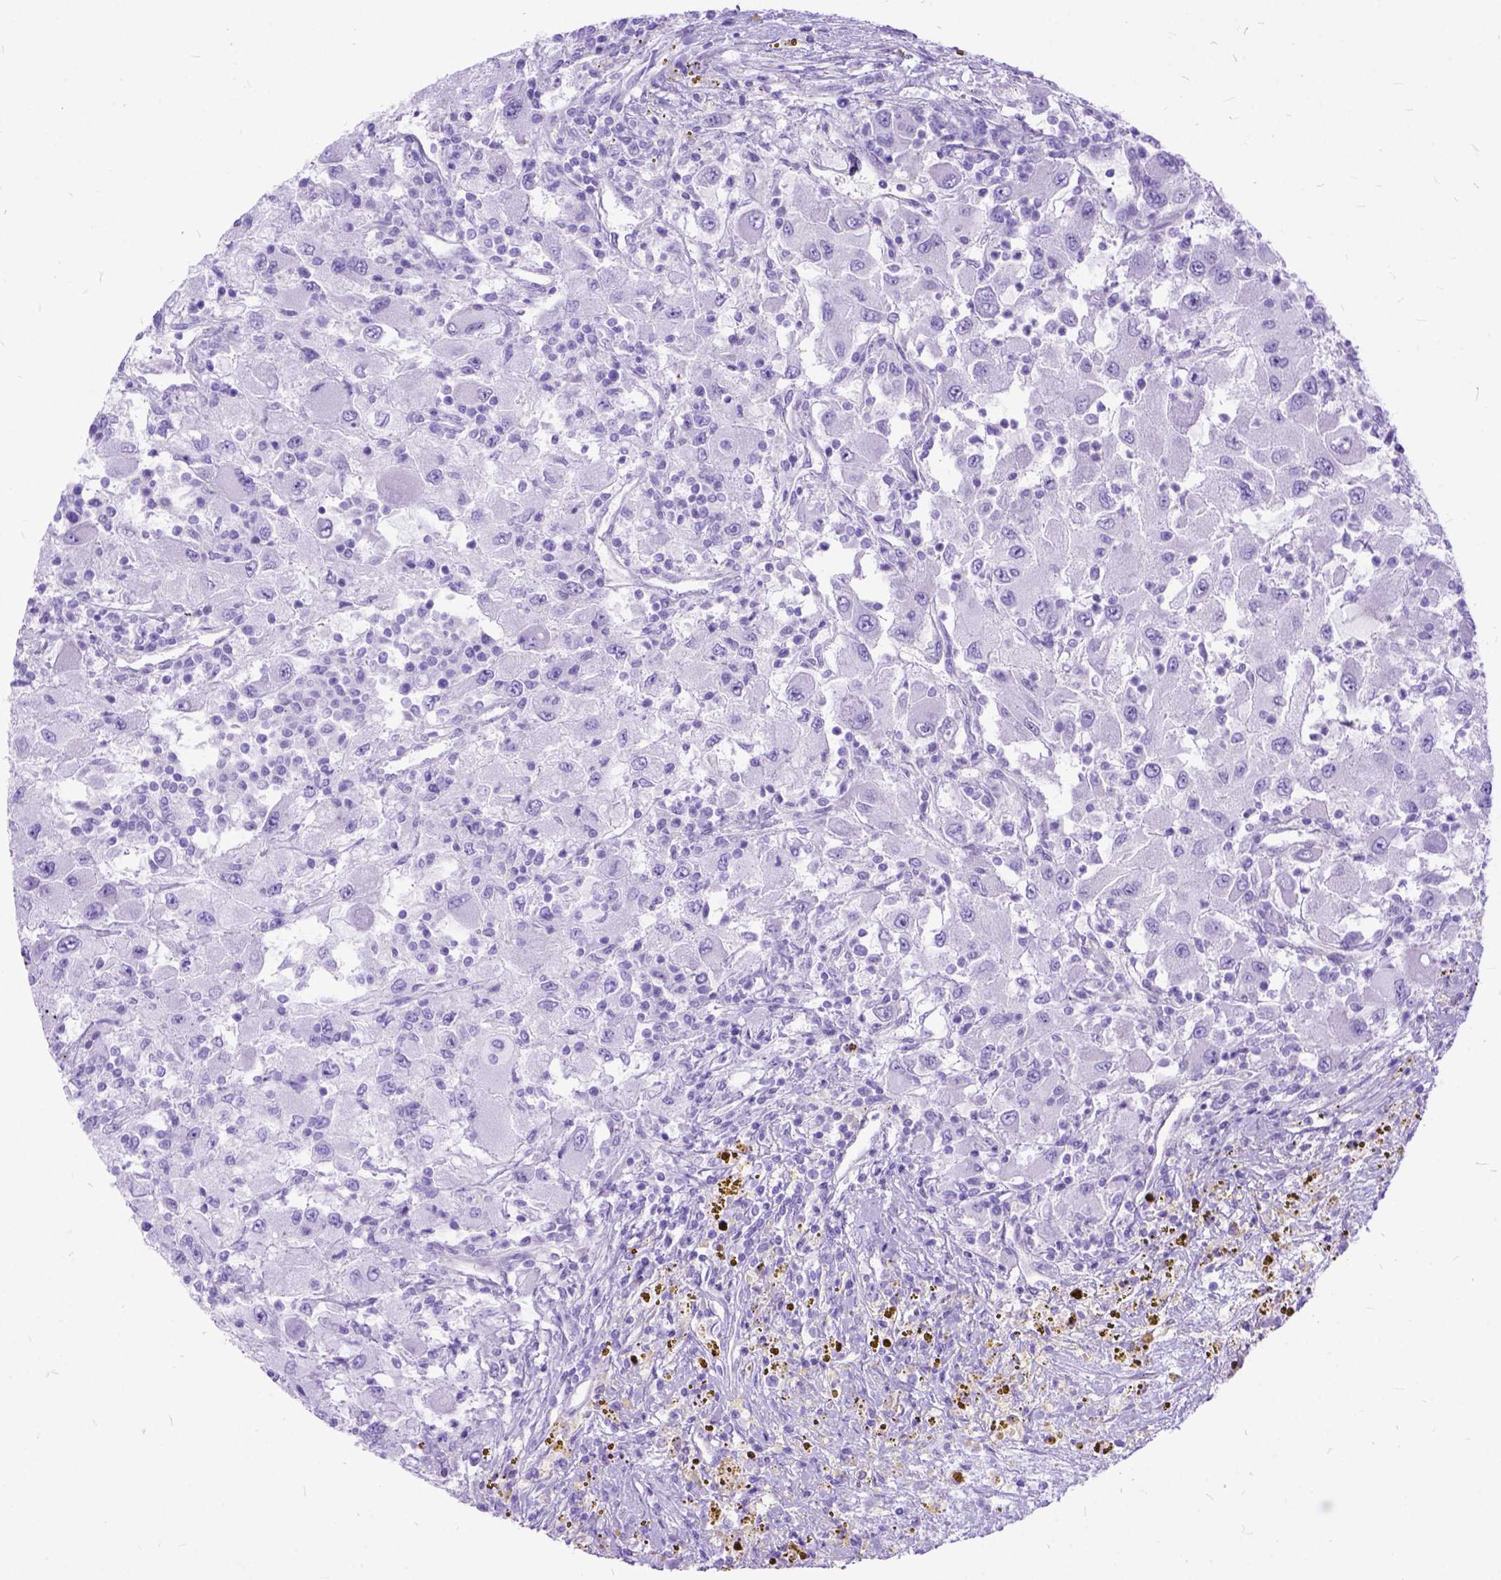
{"staining": {"intensity": "negative", "quantity": "none", "location": "none"}, "tissue": "renal cancer", "cell_type": "Tumor cells", "image_type": "cancer", "snomed": [{"axis": "morphology", "description": "Adenocarcinoma, NOS"}, {"axis": "topography", "description": "Kidney"}], "caption": "This is an immunohistochemistry image of adenocarcinoma (renal). There is no staining in tumor cells.", "gene": "ARL9", "patient": {"sex": "female", "age": 67}}